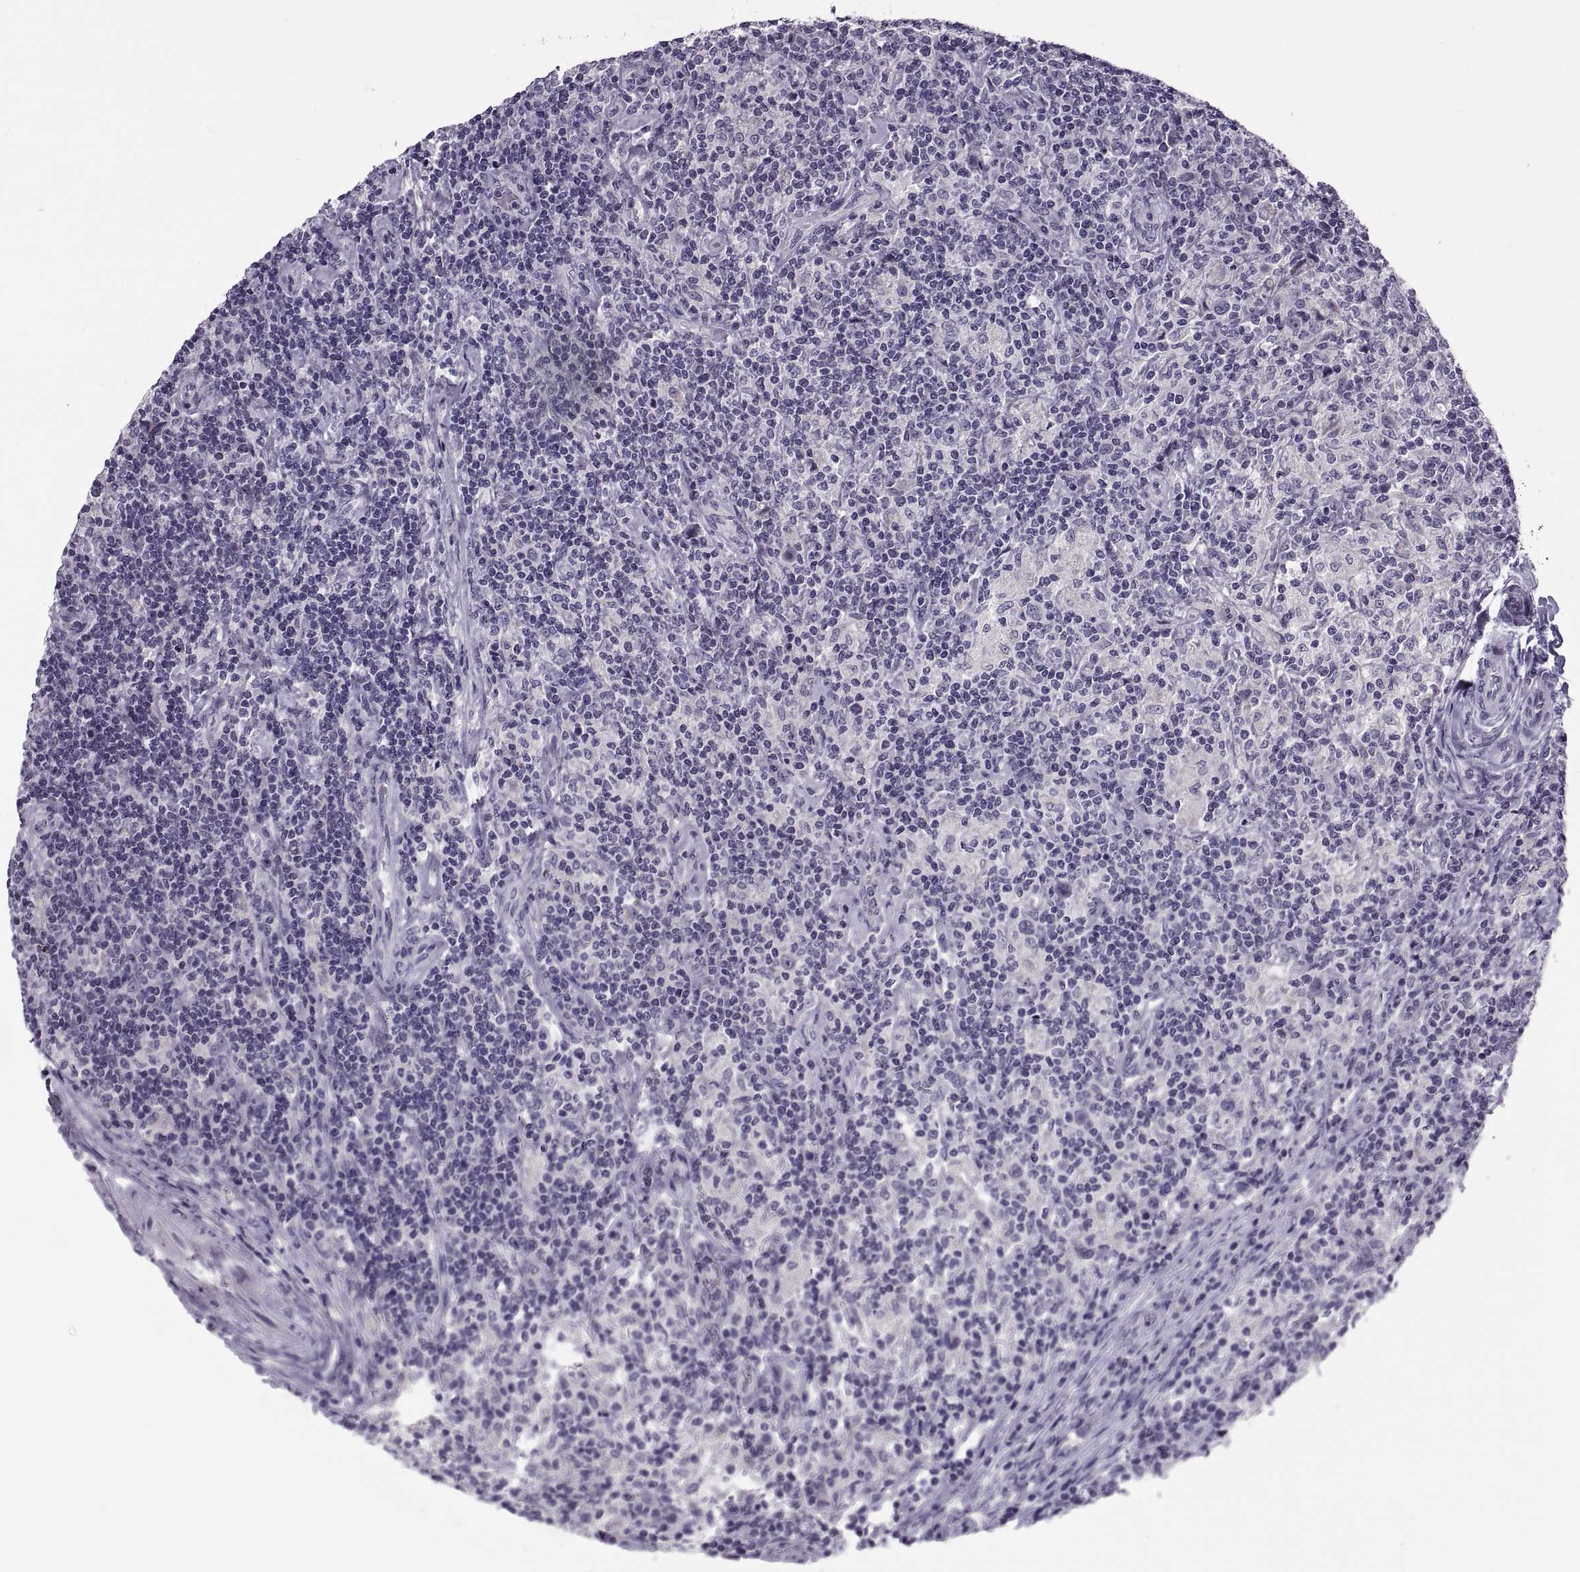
{"staining": {"intensity": "negative", "quantity": "none", "location": "none"}, "tissue": "lymphoma", "cell_type": "Tumor cells", "image_type": "cancer", "snomed": [{"axis": "morphology", "description": "Hodgkin's disease, NOS"}, {"axis": "topography", "description": "Lymph node"}], "caption": "A micrograph of lymphoma stained for a protein reveals no brown staining in tumor cells.", "gene": "MAGEB1", "patient": {"sex": "male", "age": 70}}